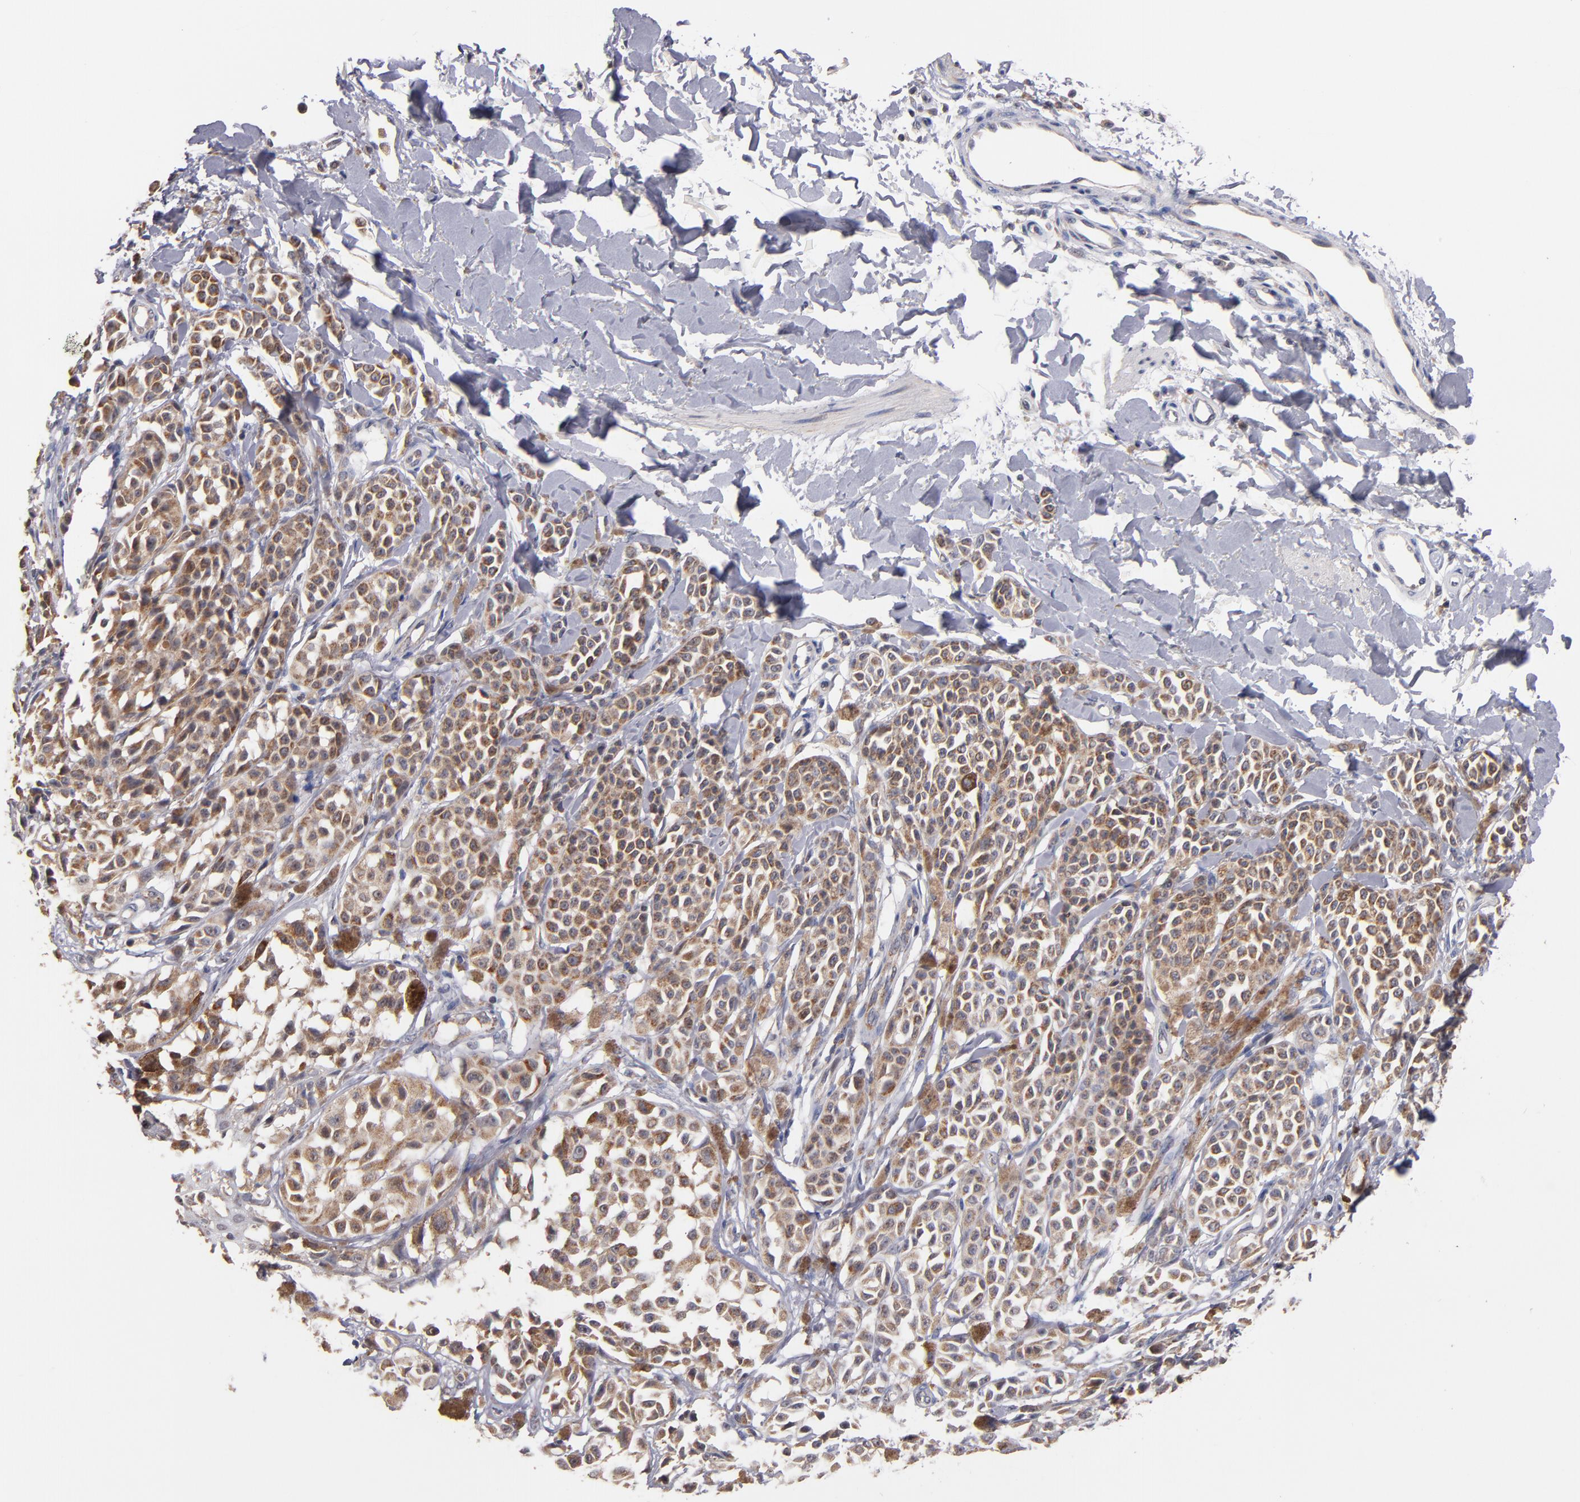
{"staining": {"intensity": "moderate", "quantity": ">75%", "location": "cytoplasmic/membranous"}, "tissue": "melanoma", "cell_type": "Tumor cells", "image_type": "cancer", "snomed": [{"axis": "morphology", "description": "Malignant melanoma, NOS"}, {"axis": "topography", "description": "Skin"}], "caption": "Protein expression analysis of human malignant melanoma reveals moderate cytoplasmic/membranous expression in approximately >75% of tumor cells.", "gene": "DIABLO", "patient": {"sex": "female", "age": 38}}